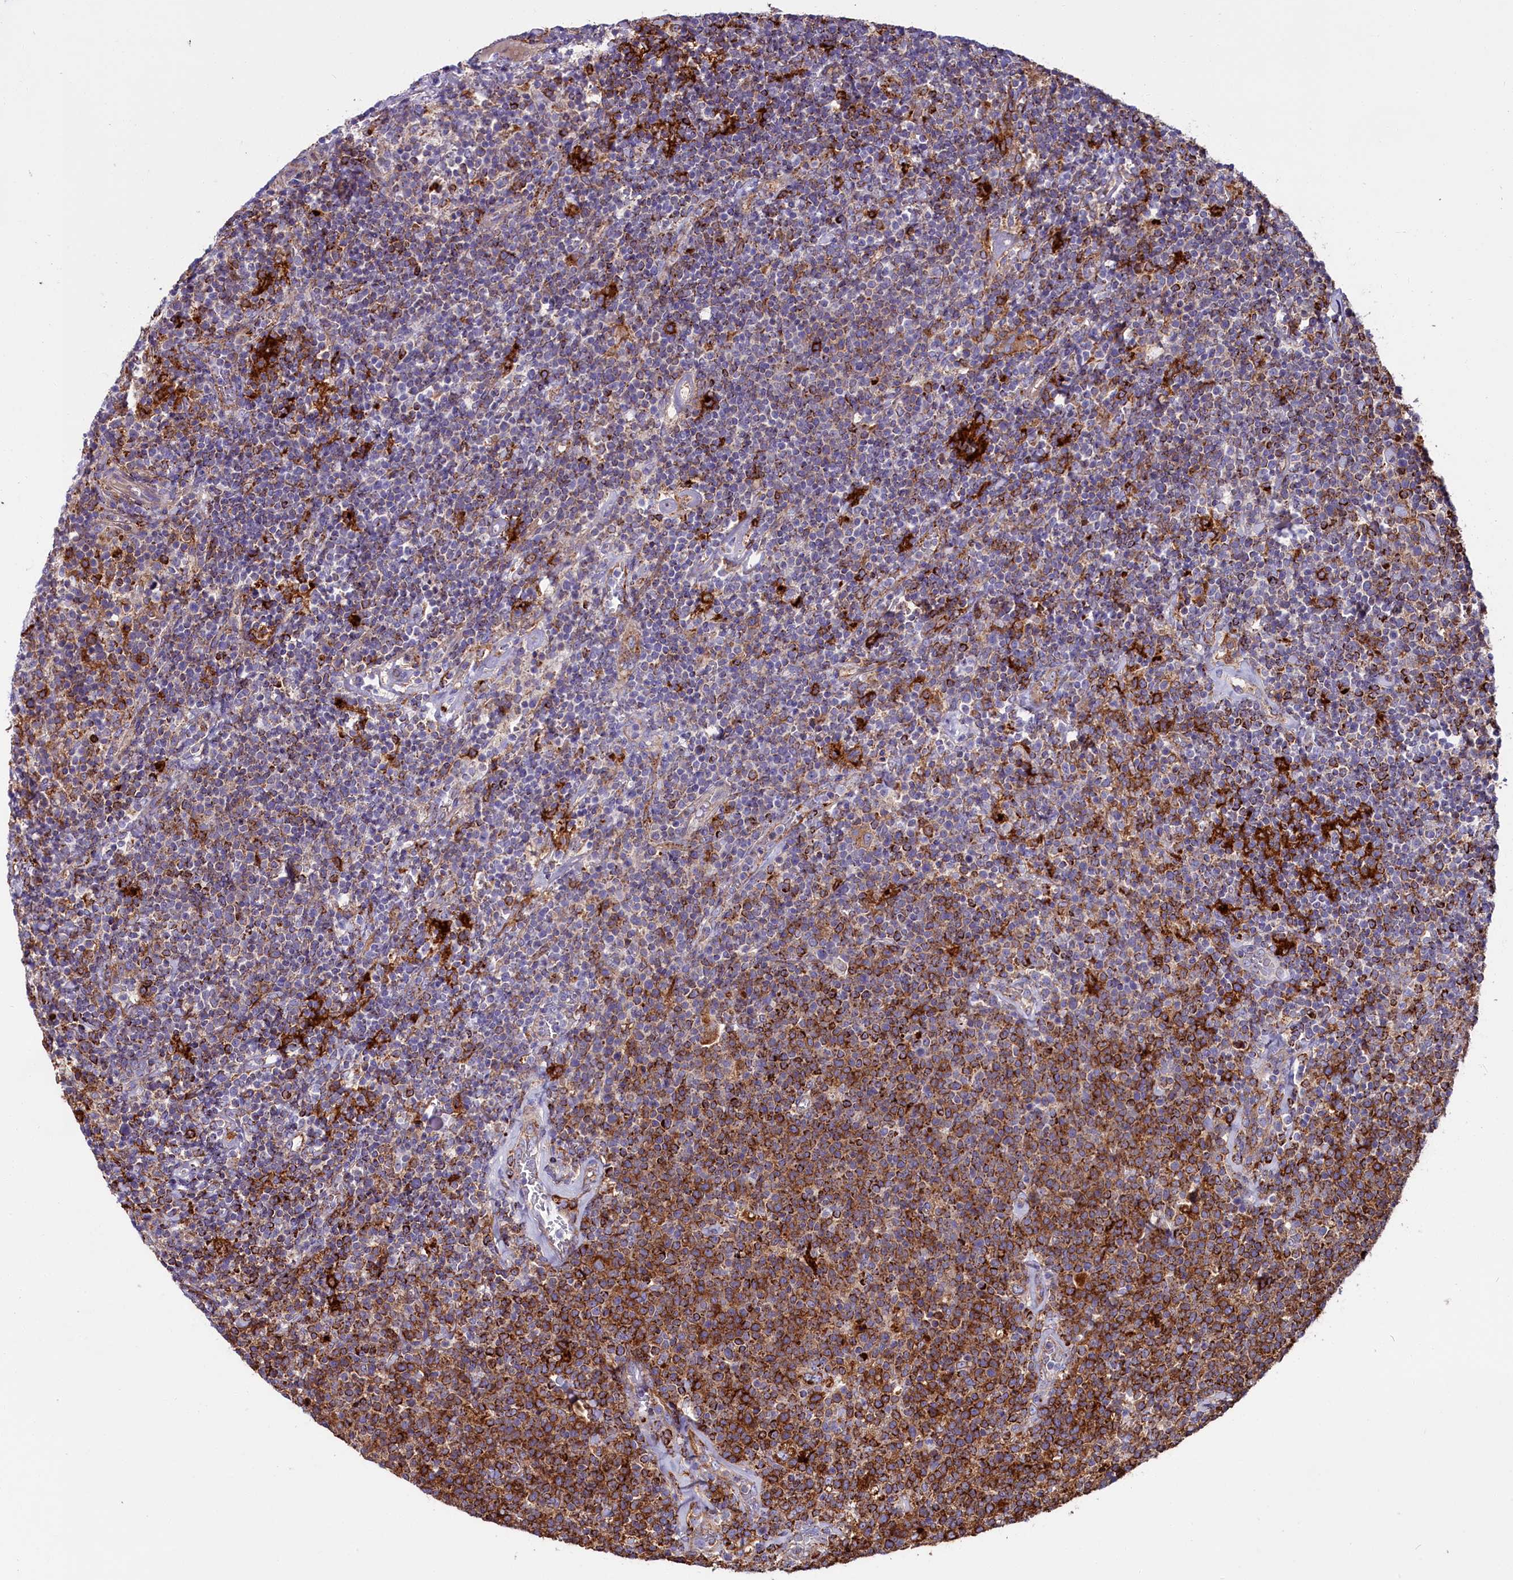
{"staining": {"intensity": "moderate", "quantity": "<25%", "location": "cytoplasmic/membranous"}, "tissue": "lymphoma", "cell_type": "Tumor cells", "image_type": "cancer", "snomed": [{"axis": "morphology", "description": "Malignant lymphoma, non-Hodgkin's type, High grade"}, {"axis": "topography", "description": "Lymph node"}], "caption": "The micrograph displays staining of high-grade malignant lymphoma, non-Hodgkin's type, revealing moderate cytoplasmic/membranous protein expression (brown color) within tumor cells. The staining was performed using DAB to visualize the protein expression in brown, while the nuclei were stained in blue with hematoxylin (Magnification: 20x).", "gene": "IL20RA", "patient": {"sex": "male", "age": 61}}